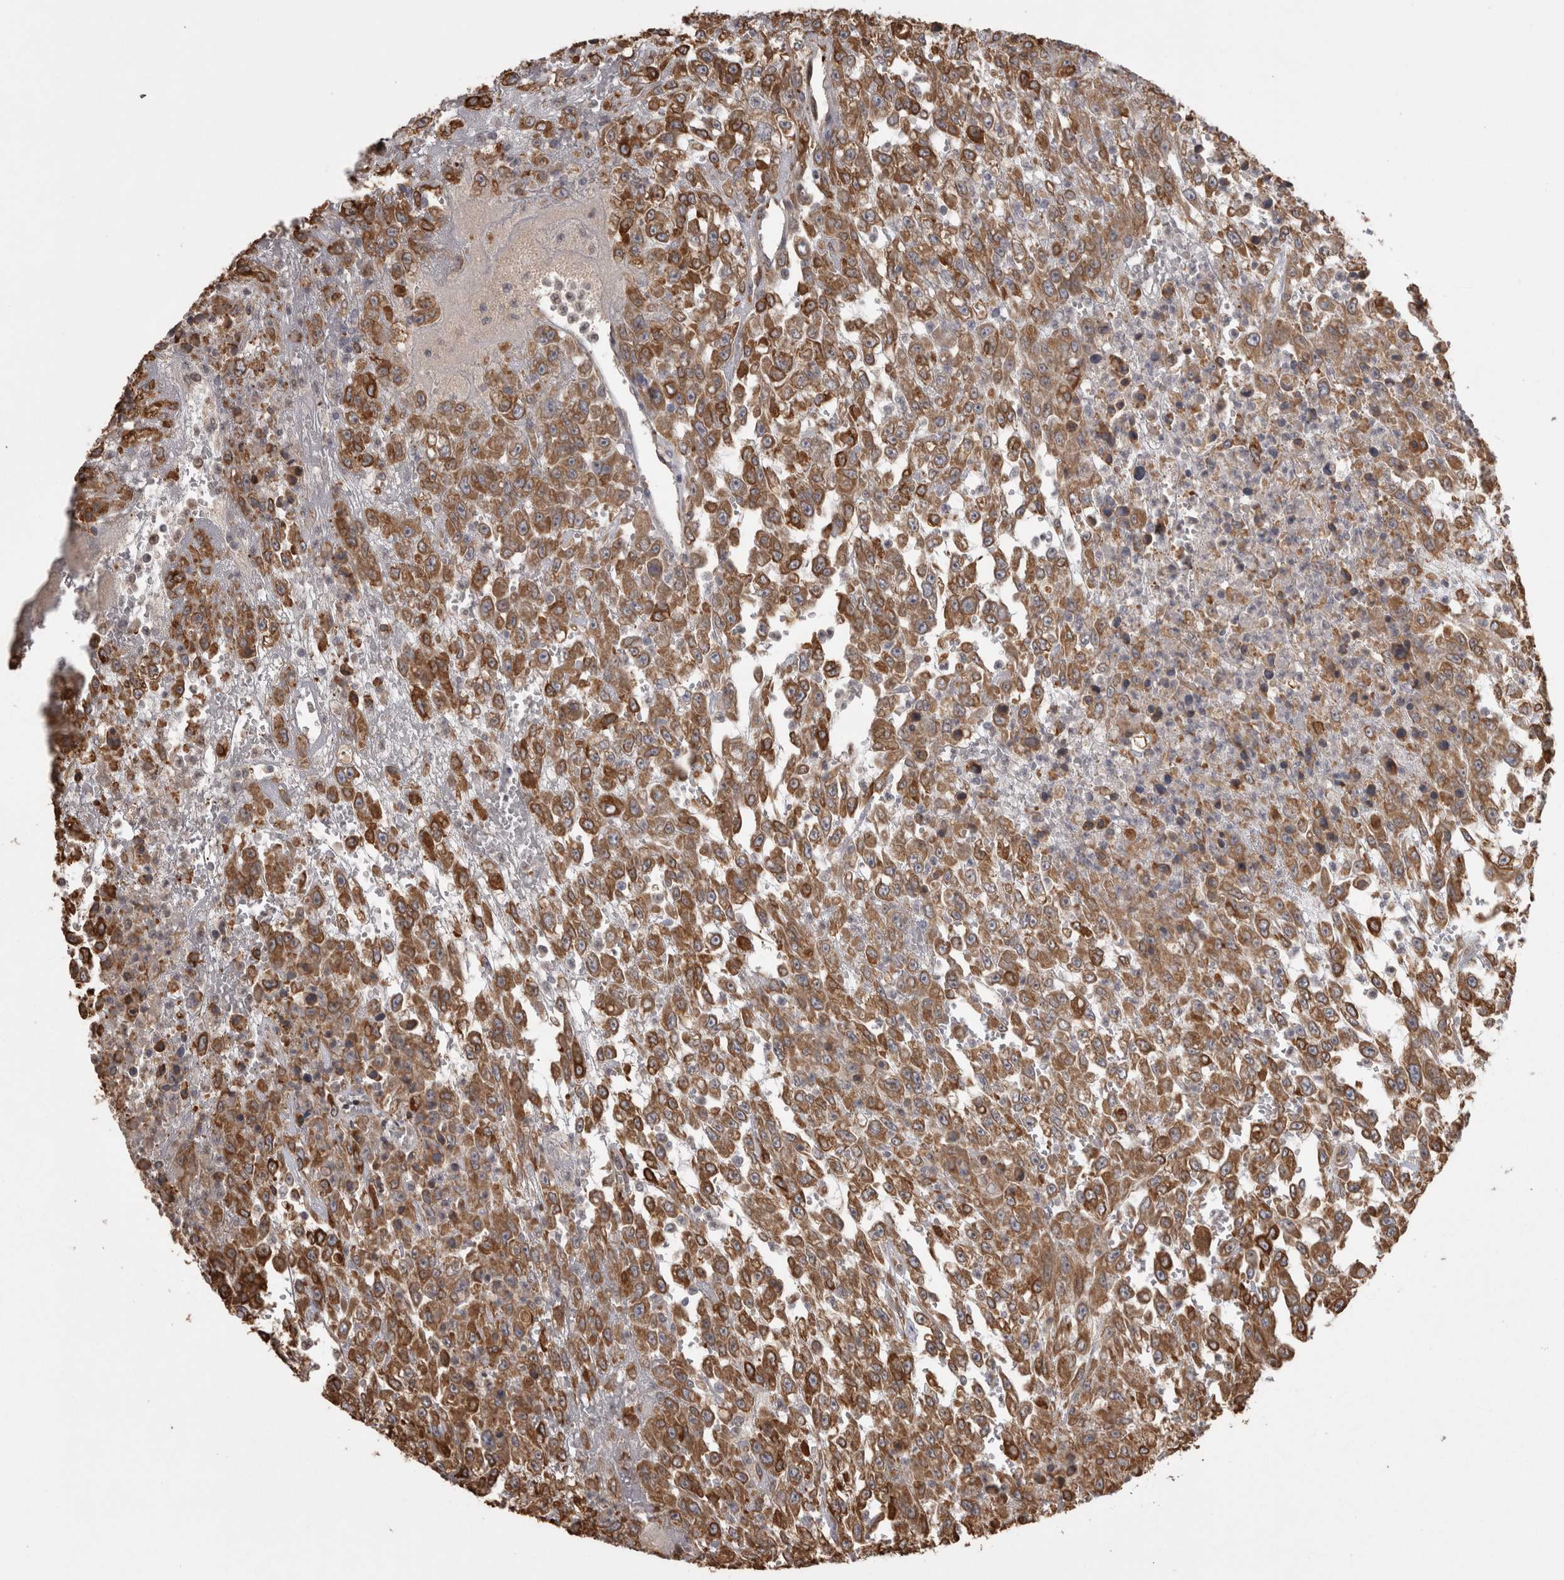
{"staining": {"intensity": "moderate", "quantity": ">75%", "location": "cytoplasmic/membranous"}, "tissue": "urothelial cancer", "cell_type": "Tumor cells", "image_type": "cancer", "snomed": [{"axis": "morphology", "description": "Urothelial carcinoma, High grade"}, {"axis": "topography", "description": "Urinary bladder"}], "caption": "The histopathology image displays immunohistochemical staining of high-grade urothelial carcinoma. There is moderate cytoplasmic/membranous staining is present in approximately >75% of tumor cells.", "gene": "PON2", "patient": {"sex": "male", "age": 46}}